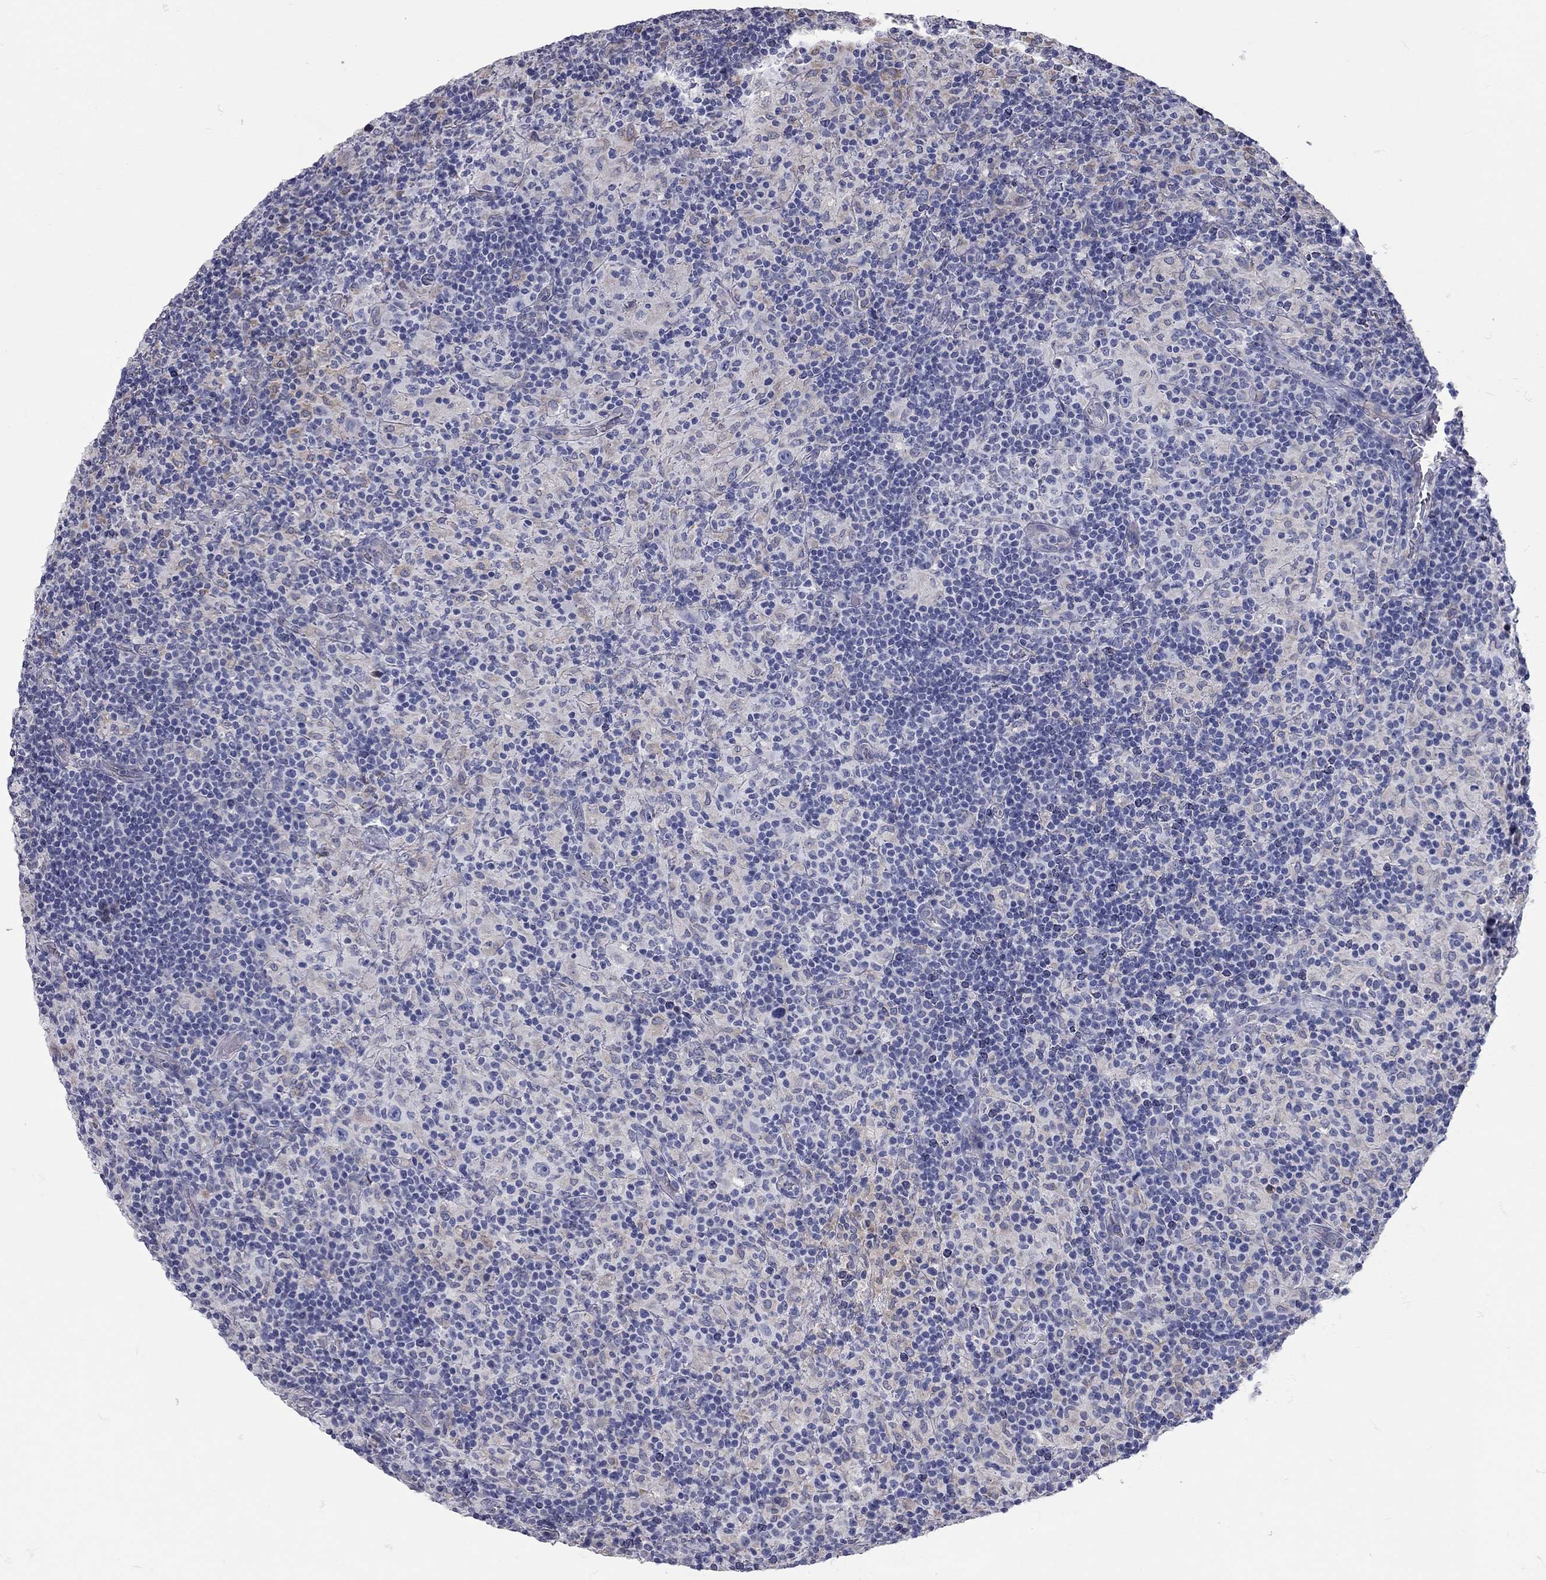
{"staining": {"intensity": "negative", "quantity": "none", "location": "none"}, "tissue": "lymphoma", "cell_type": "Tumor cells", "image_type": "cancer", "snomed": [{"axis": "morphology", "description": "Hodgkin's disease, NOS"}, {"axis": "topography", "description": "Lymph node"}], "caption": "This image is of lymphoma stained with immunohistochemistry to label a protein in brown with the nuclei are counter-stained blue. There is no staining in tumor cells.", "gene": "XAGE2", "patient": {"sex": "male", "age": 70}}